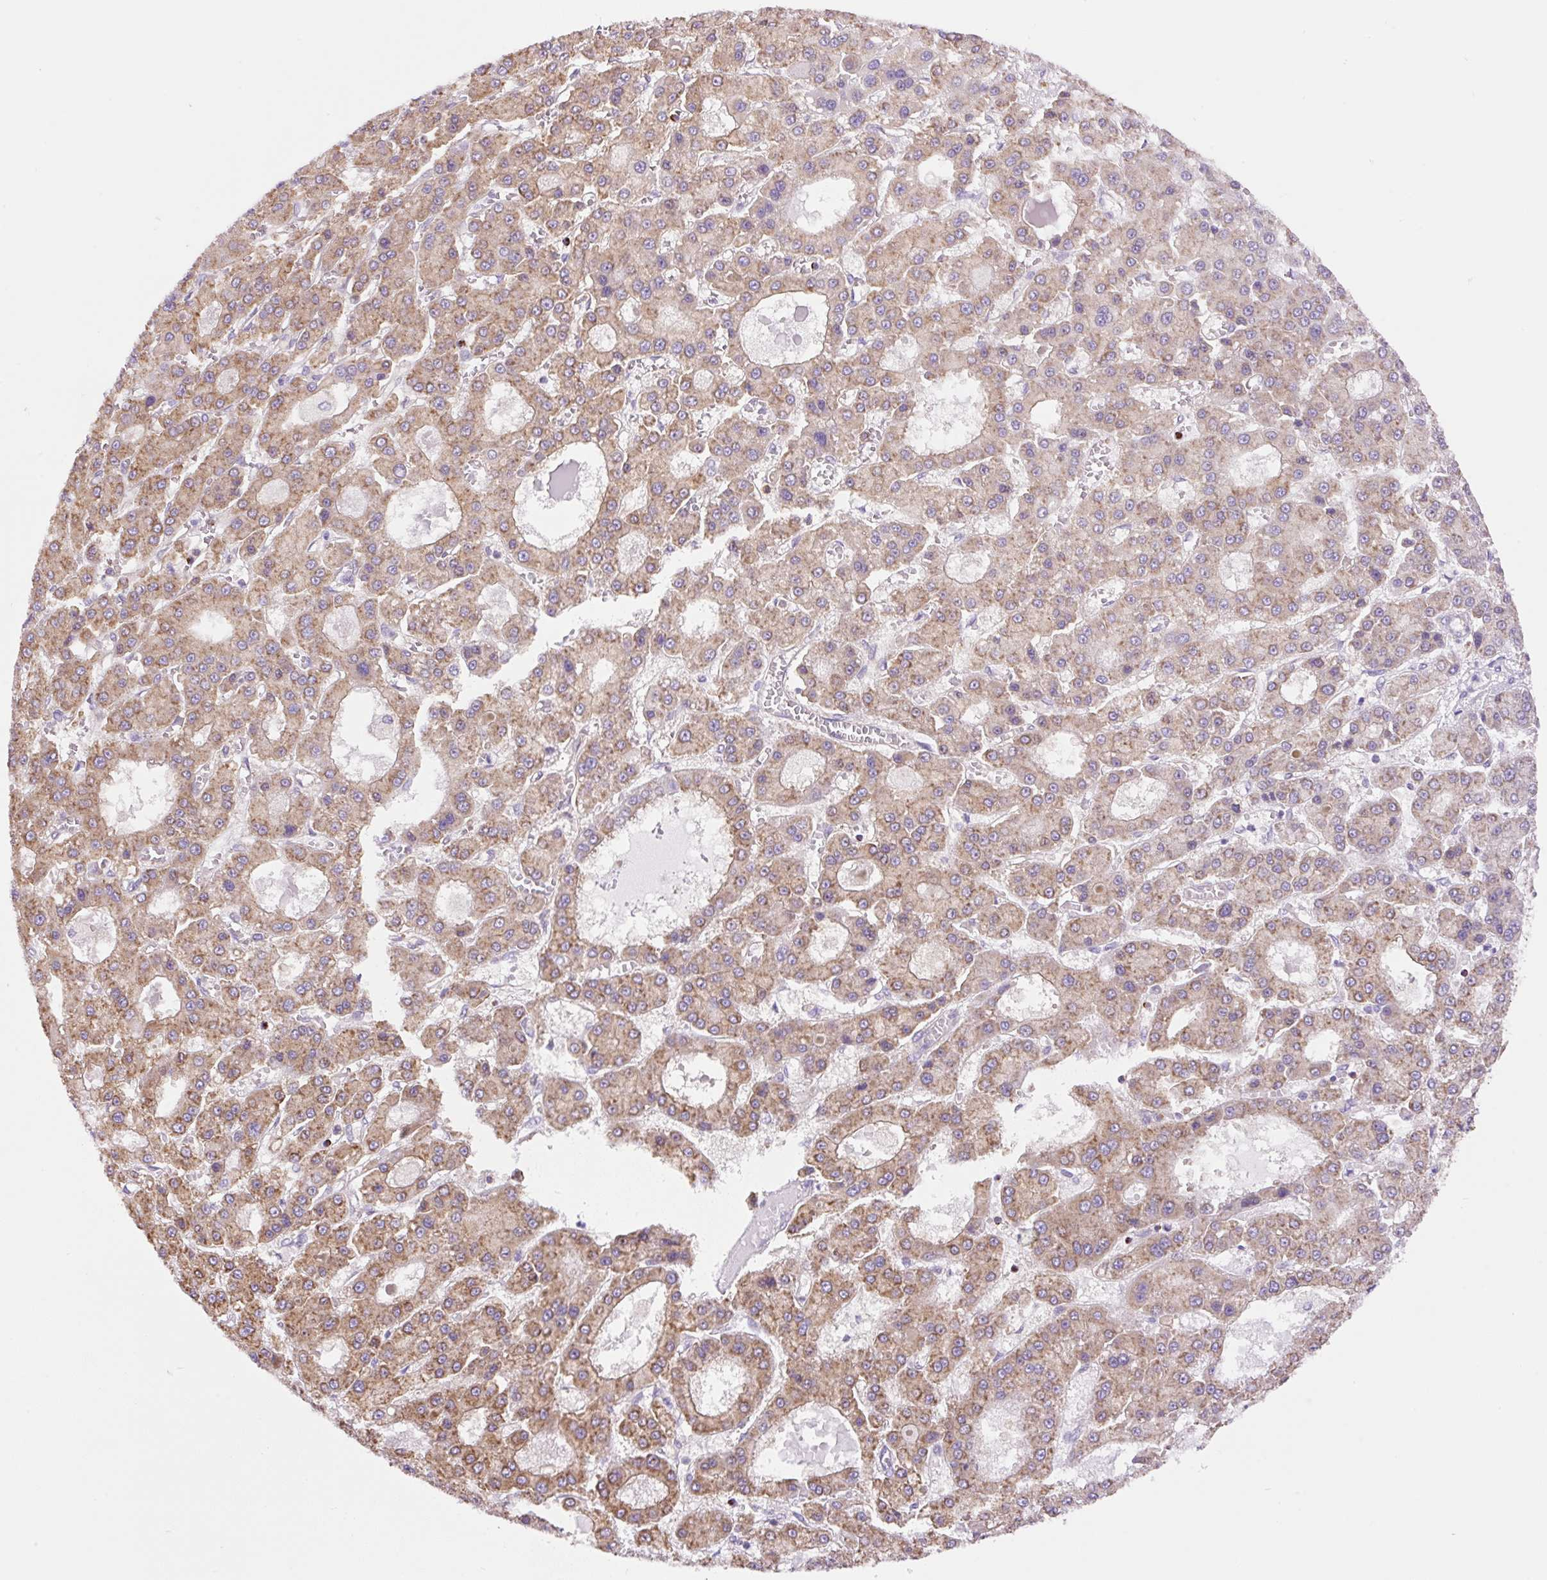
{"staining": {"intensity": "moderate", "quantity": ">75%", "location": "cytoplasmic/membranous"}, "tissue": "liver cancer", "cell_type": "Tumor cells", "image_type": "cancer", "snomed": [{"axis": "morphology", "description": "Carcinoma, Hepatocellular, NOS"}, {"axis": "topography", "description": "Liver"}], "caption": "Liver cancer stained for a protein exhibits moderate cytoplasmic/membranous positivity in tumor cells. Using DAB (brown) and hematoxylin (blue) stains, captured at high magnification using brightfield microscopy.", "gene": "DNM2", "patient": {"sex": "male", "age": 70}}